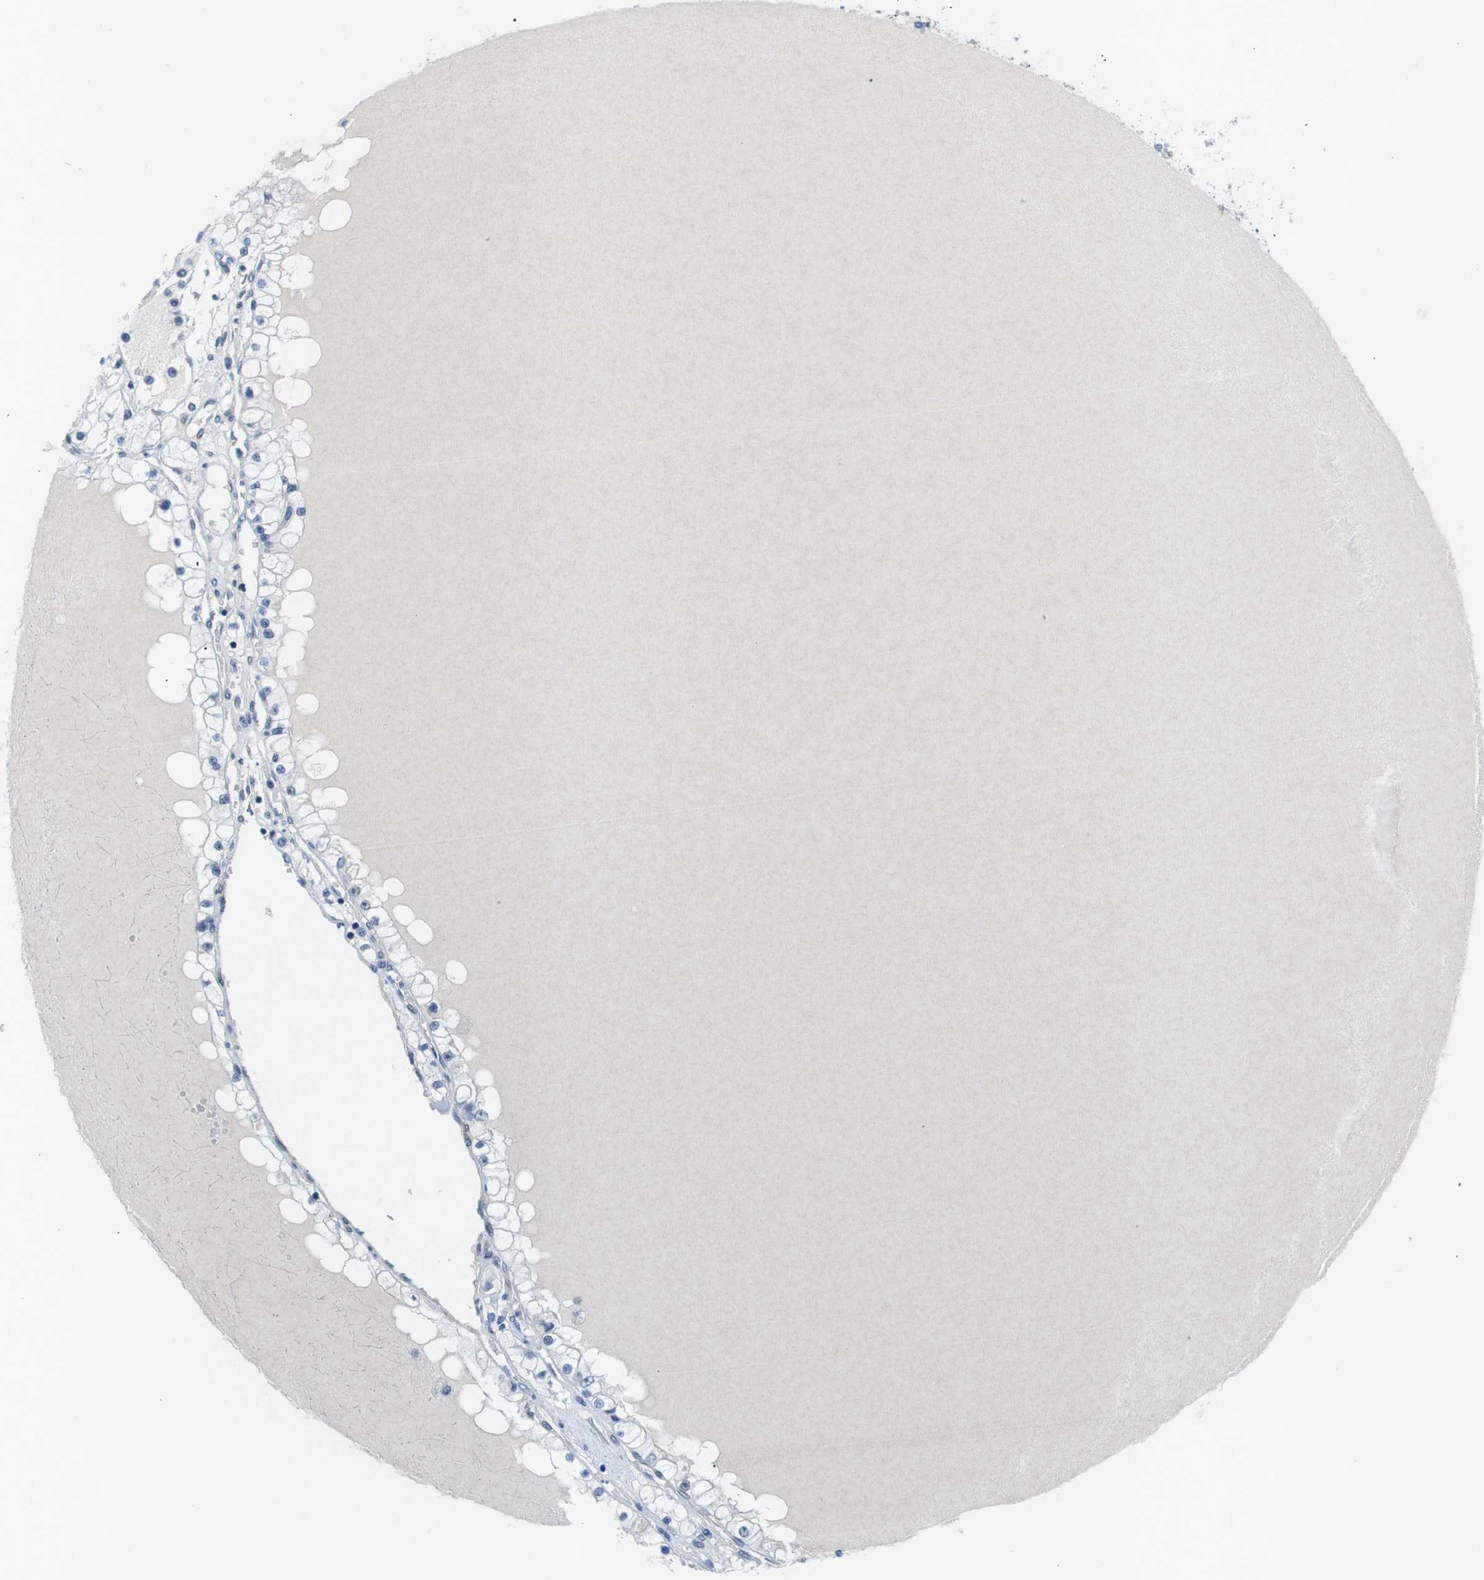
{"staining": {"intensity": "negative", "quantity": "none", "location": "none"}, "tissue": "renal cancer", "cell_type": "Tumor cells", "image_type": "cancer", "snomed": [{"axis": "morphology", "description": "Adenocarcinoma, NOS"}, {"axis": "topography", "description": "Kidney"}], "caption": "An image of renal cancer stained for a protein demonstrates no brown staining in tumor cells. (Immunohistochemistry (ihc), brightfield microscopy, high magnification).", "gene": "PHLDA1", "patient": {"sex": "male", "age": 68}}